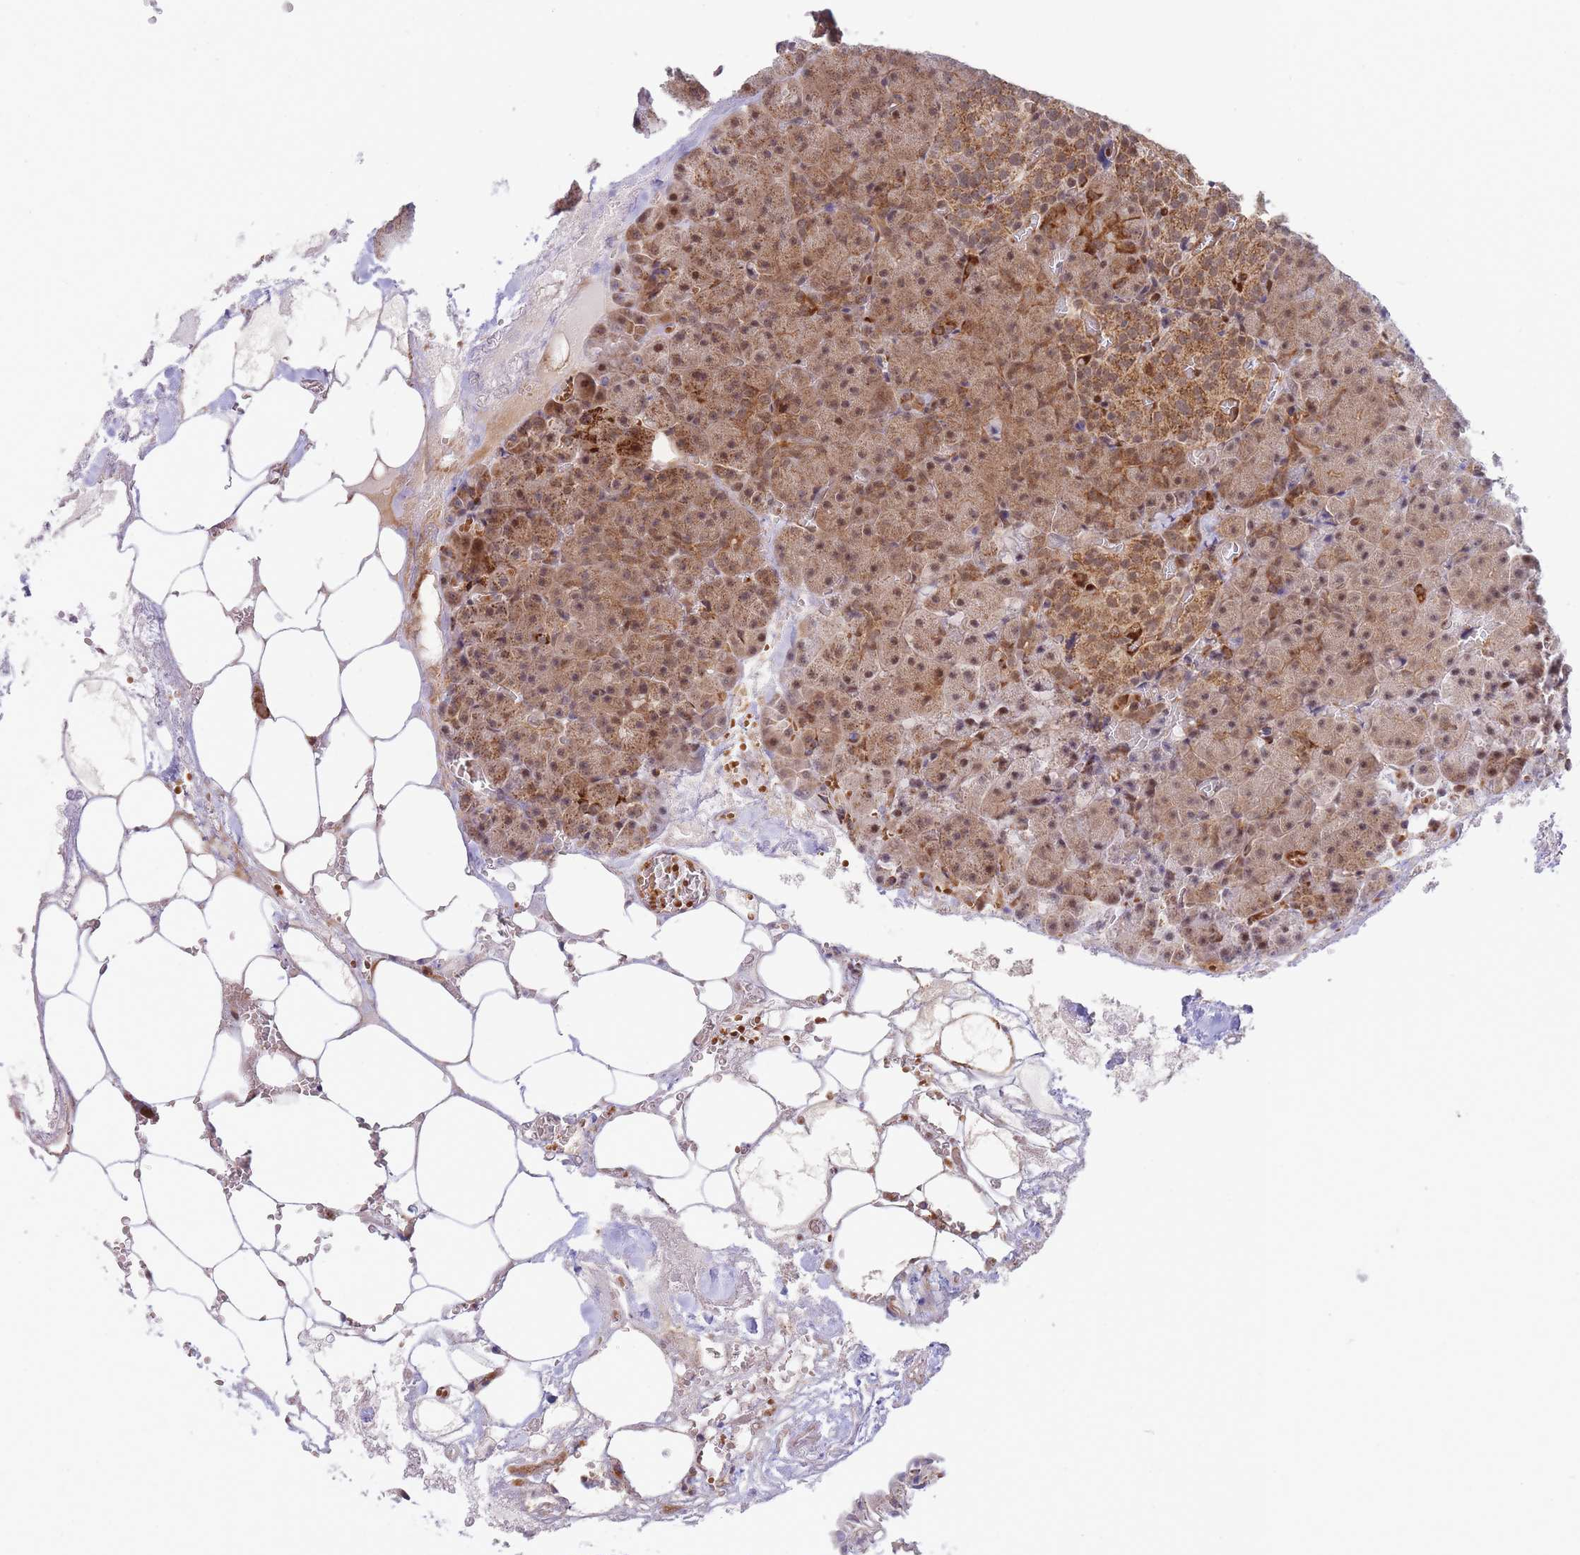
{"staining": {"intensity": "moderate", "quantity": ">75%", "location": "cytoplasmic/membranous,nuclear"}, "tissue": "pancreas", "cell_type": "Exocrine glandular cells", "image_type": "normal", "snomed": [{"axis": "morphology", "description": "Normal tissue, NOS"}, {"axis": "topography", "description": "Pancreas"}], "caption": "IHC of normal human pancreas reveals medium levels of moderate cytoplasmic/membranous,nuclear positivity in approximately >75% of exocrine glandular cells. (Stains: DAB (3,3'-diaminobenzidine) in brown, nuclei in blue, Microscopy: brightfield microscopy at high magnification).", "gene": "BOD1L1", "patient": {"sex": "female", "age": 74}}